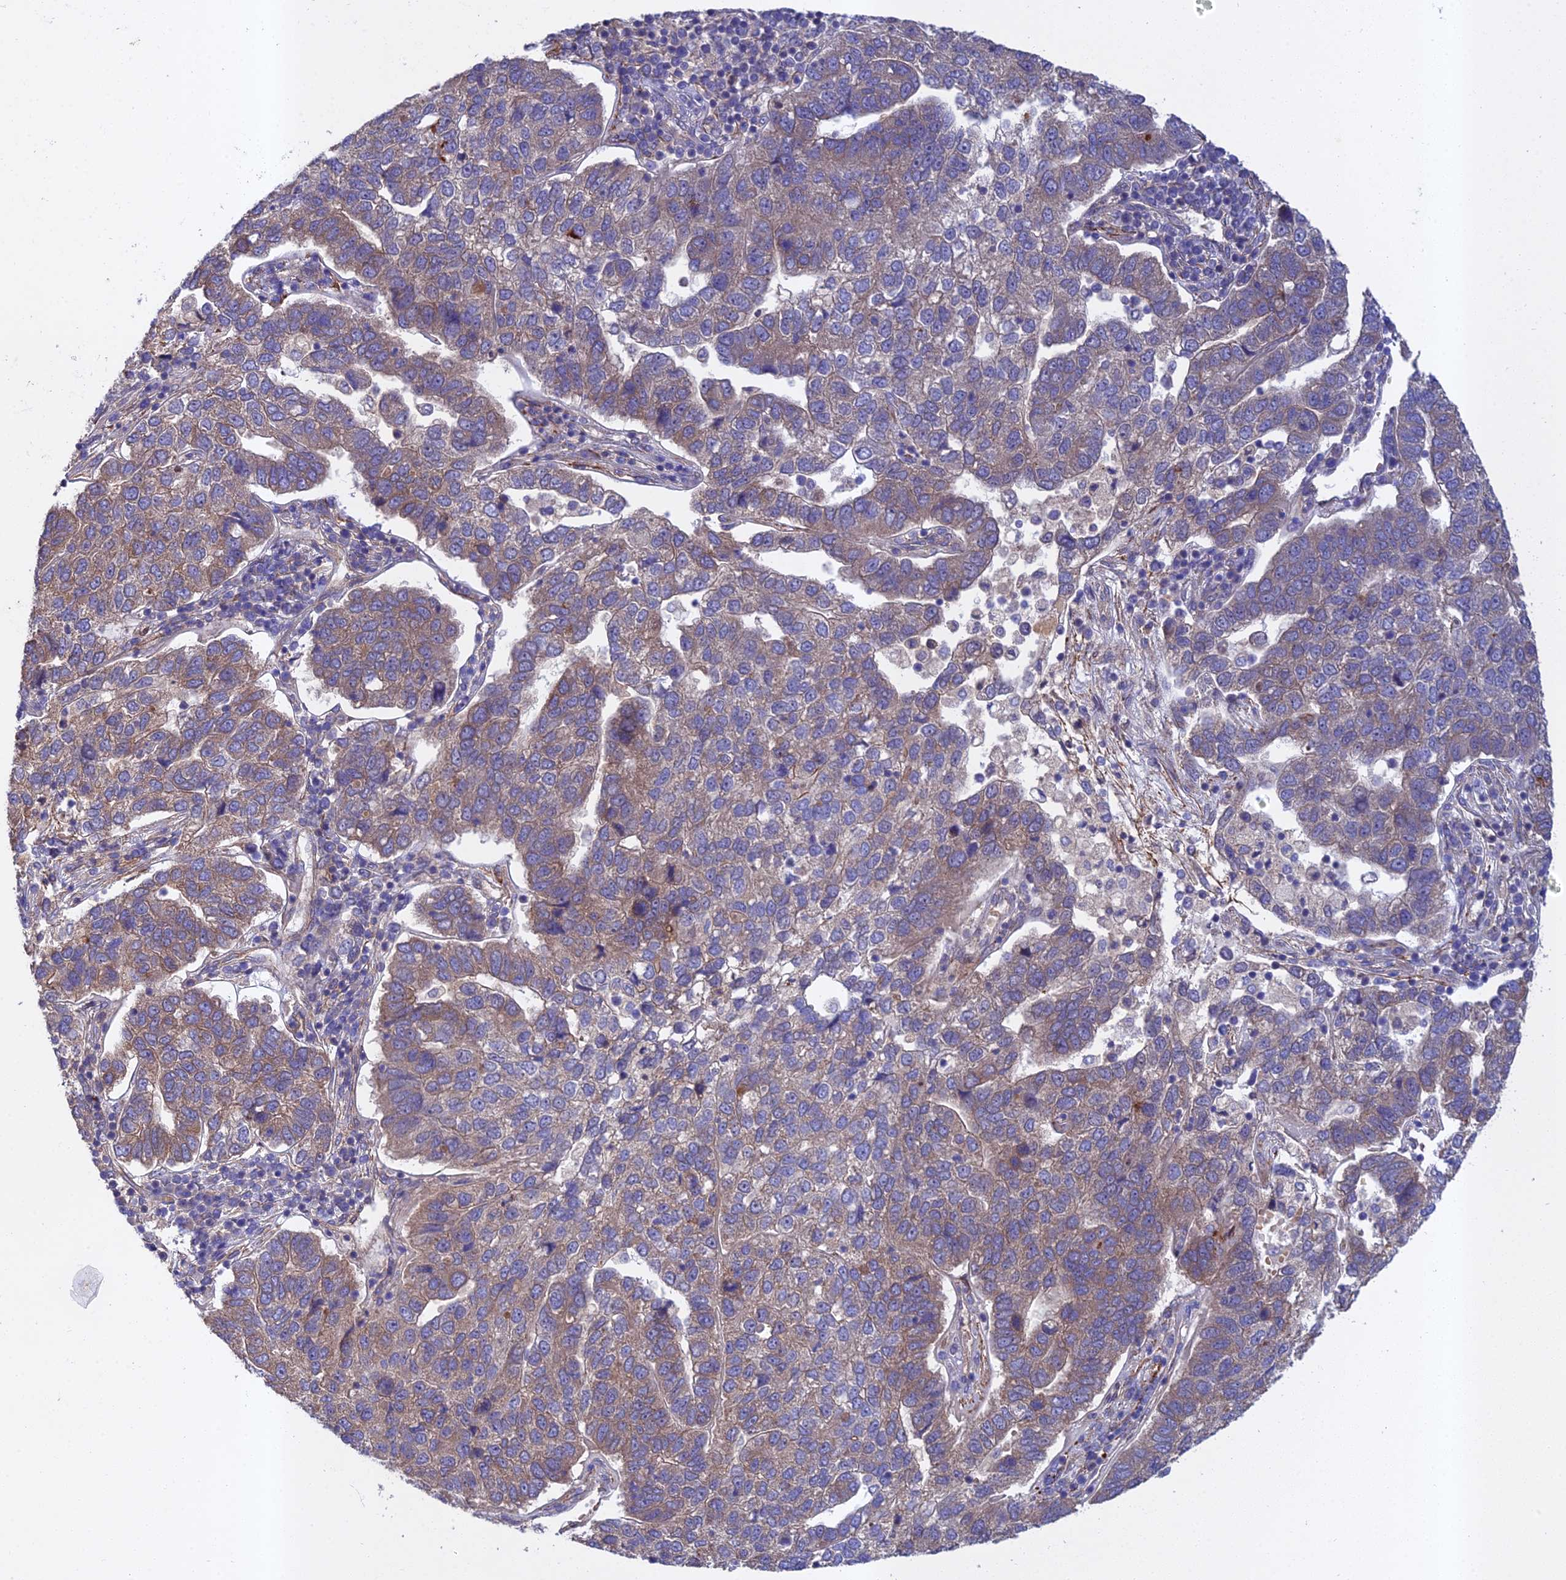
{"staining": {"intensity": "weak", "quantity": "25%-75%", "location": "cytoplasmic/membranous"}, "tissue": "pancreatic cancer", "cell_type": "Tumor cells", "image_type": "cancer", "snomed": [{"axis": "morphology", "description": "Adenocarcinoma, NOS"}, {"axis": "topography", "description": "Pancreas"}], "caption": "Protein staining displays weak cytoplasmic/membranous expression in about 25%-75% of tumor cells in pancreatic cancer (adenocarcinoma). (DAB (3,3'-diaminobenzidine) = brown stain, brightfield microscopy at high magnification).", "gene": "RALGAPA2", "patient": {"sex": "female", "age": 61}}